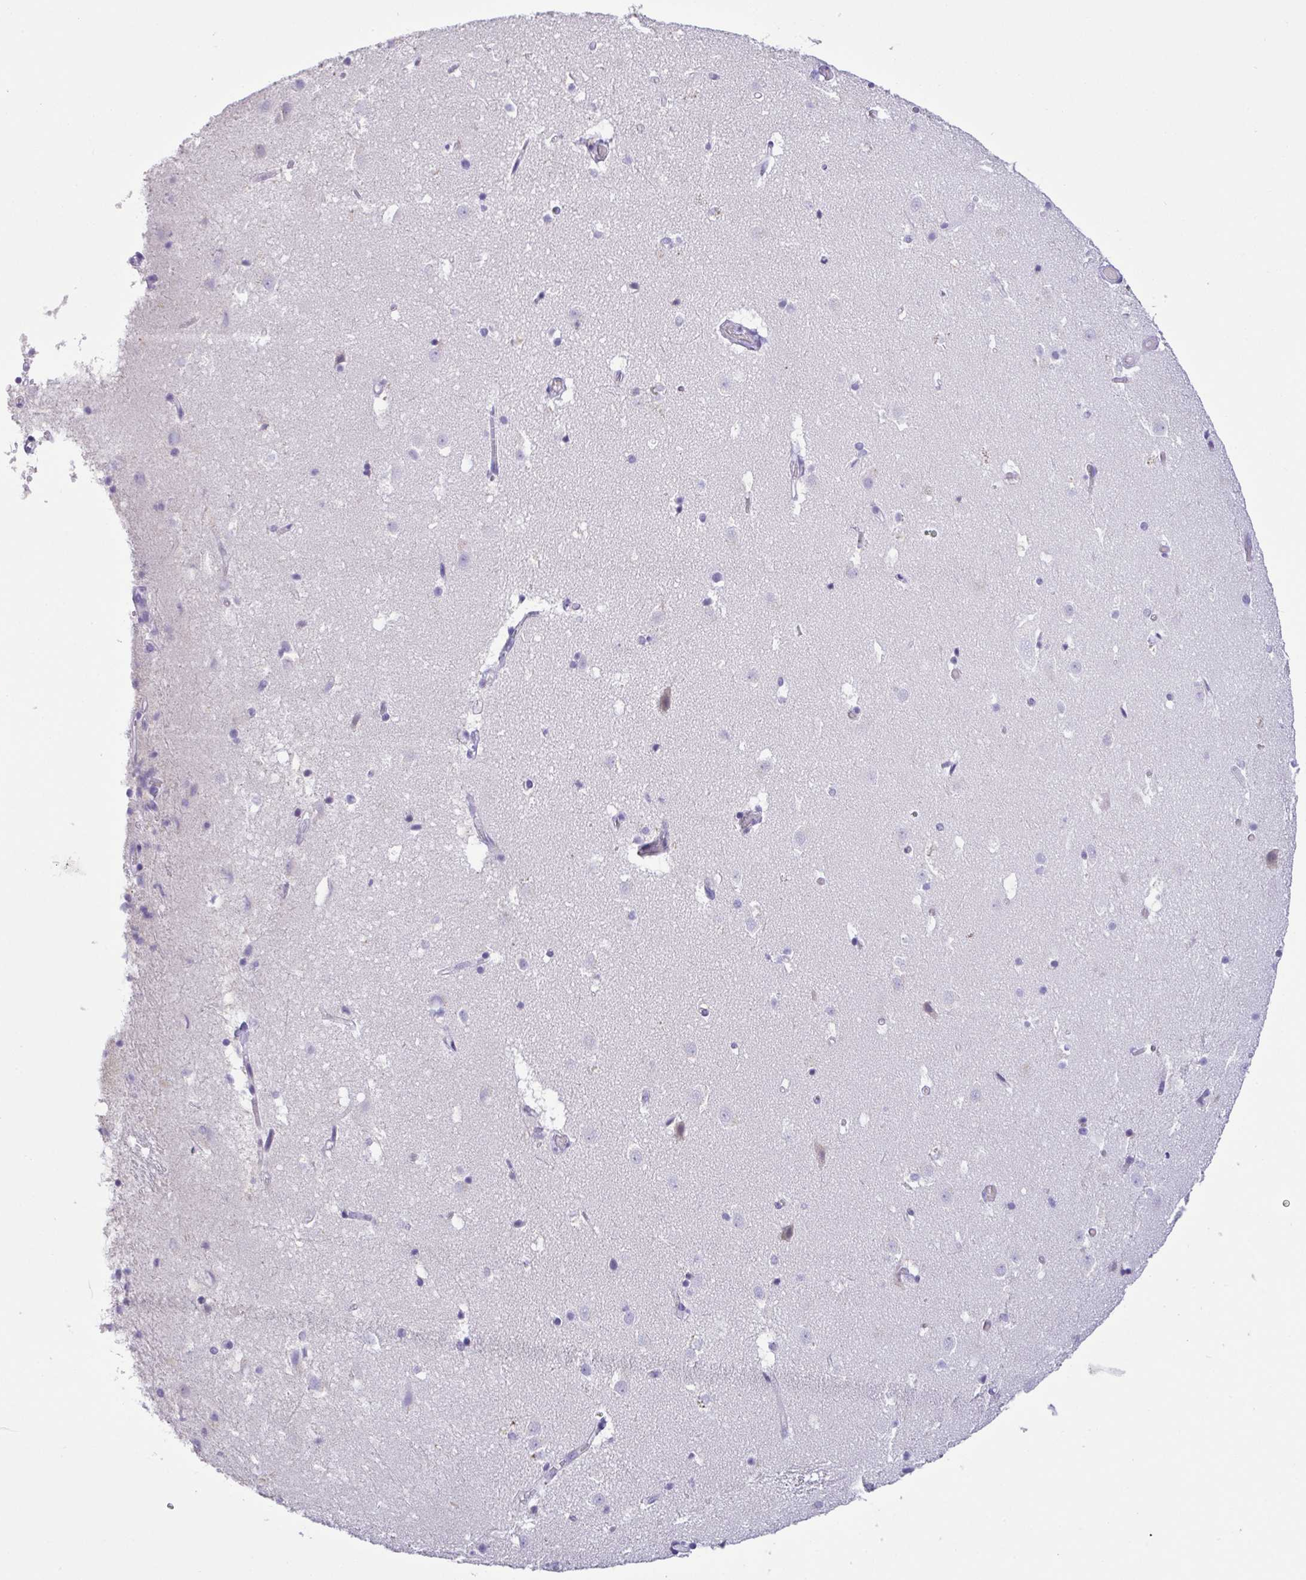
{"staining": {"intensity": "negative", "quantity": "none", "location": "none"}, "tissue": "caudate", "cell_type": "Glial cells", "image_type": "normal", "snomed": [{"axis": "morphology", "description": "Normal tissue, NOS"}, {"axis": "topography", "description": "Lateral ventricle wall"}], "caption": "IHC photomicrograph of unremarkable caudate: caudate stained with DAB (3,3'-diaminobenzidine) demonstrates no significant protein positivity in glial cells. (Brightfield microscopy of DAB (3,3'-diaminobenzidine) immunohistochemistry (IHC) at high magnification).", "gene": "FBXL20", "patient": {"sex": "male", "age": 37}}